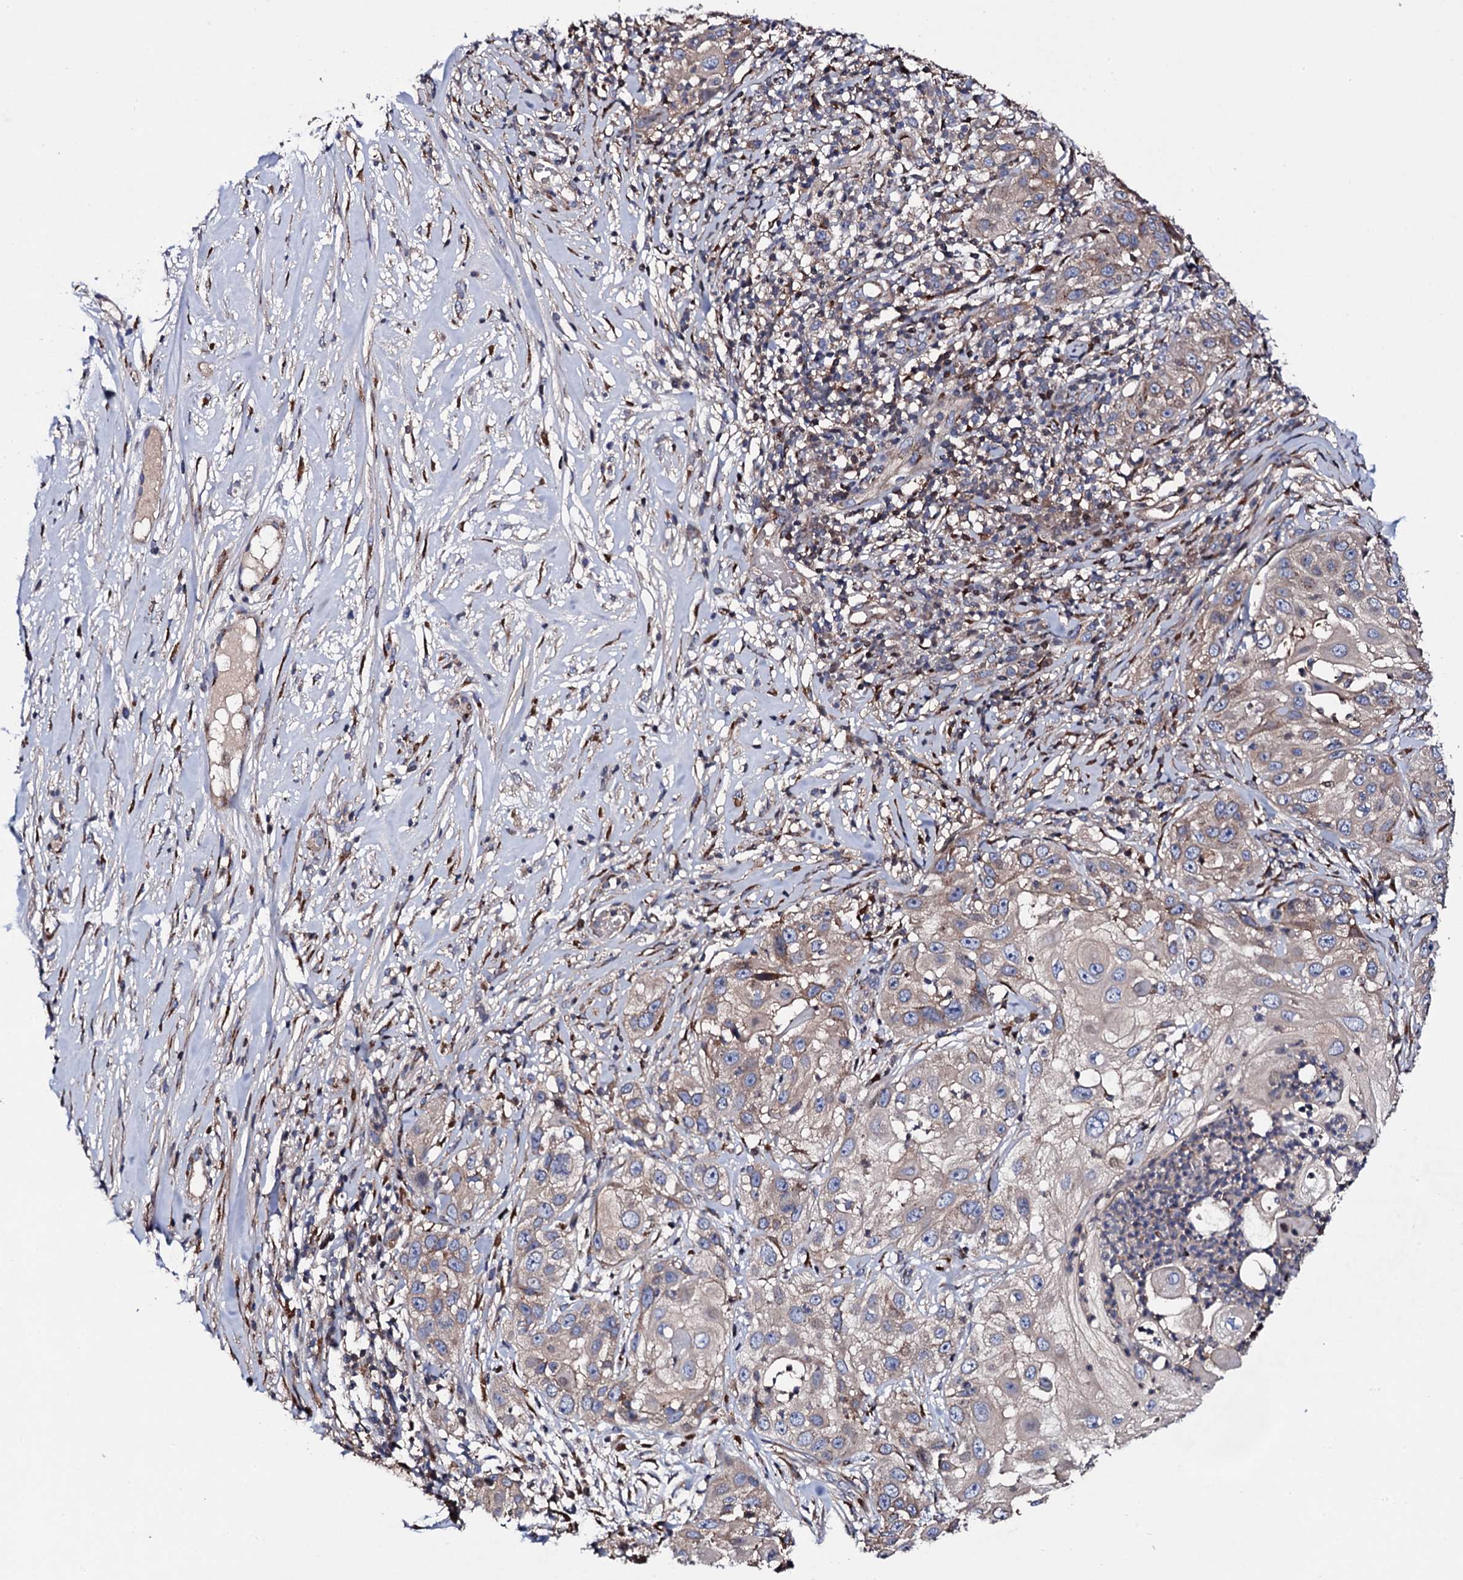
{"staining": {"intensity": "weak", "quantity": "25%-75%", "location": "cytoplasmic/membranous"}, "tissue": "skin cancer", "cell_type": "Tumor cells", "image_type": "cancer", "snomed": [{"axis": "morphology", "description": "Squamous cell carcinoma, NOS"}, {"axis": "topography", "description": "Skin"}], "caption": "A photomicrograph of human squamous cell carcinoma (skin) stained for a protein shows weak cytoplasmic/membranous brown staining in tumor cells.", "gene": "PLET1", "patient": {"sex": "female", "age": 44}}